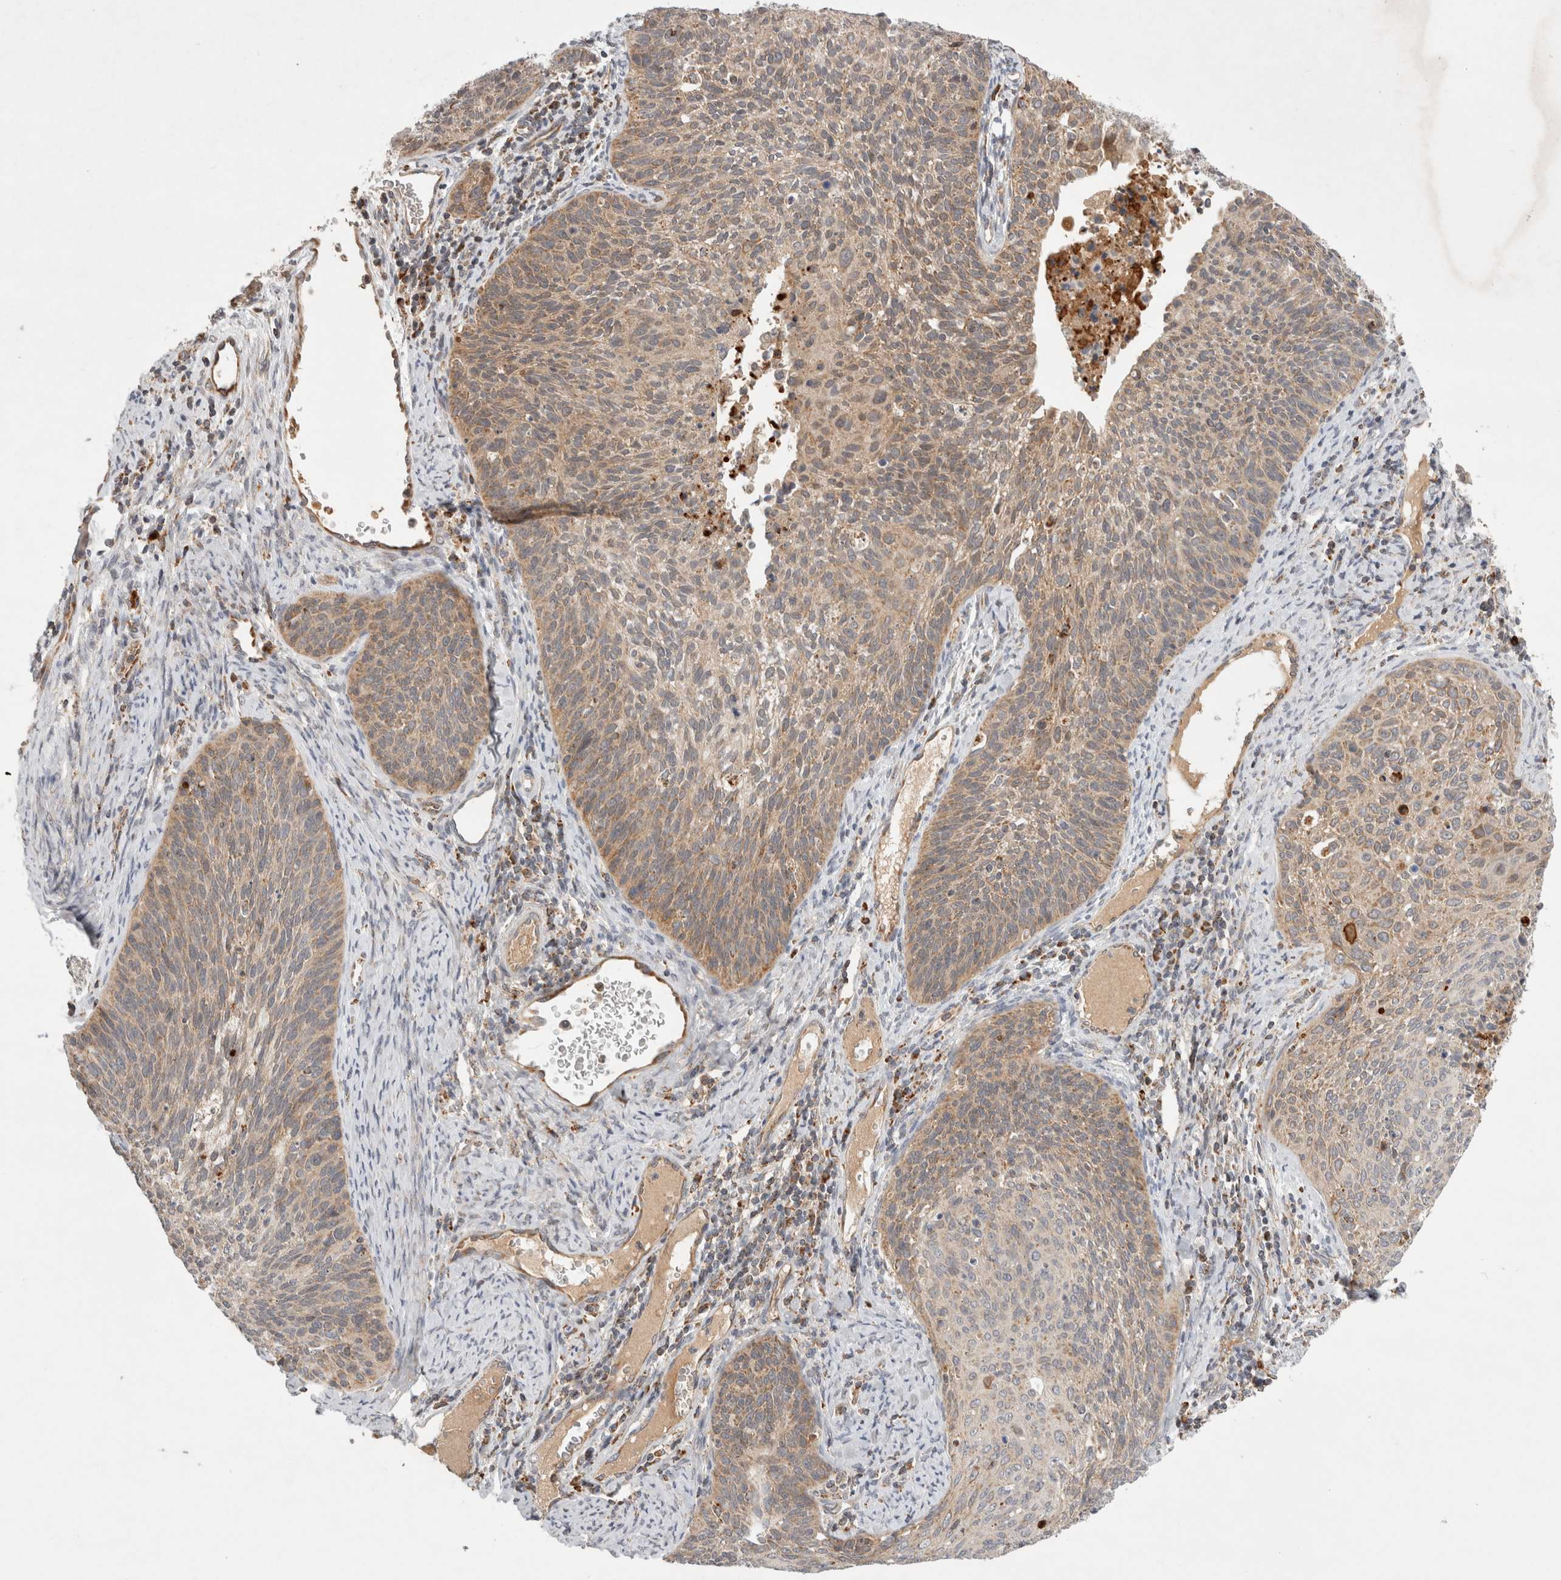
{"staining": {"intensity": "weak", "quantity": ">75%", "location": "cytoplasmic/membranous"}, "tissue": "cervical cancer", "cell_type": "Tumor cells", "image_type": "cancer", "snomed": [{"axis": "morphology", "description": "Squamous cell carcinoma, NOS"}, {"axis": "topography", "description": "Cervix"}], "caption": "IHC (DAB) staining of human cervical cancer (squamous cell carcinoma) displays weak cytoplasmic/membranous protein expression in about >75% of tumor cells.", "gene": "HROB", "patient": {"sex": "female", "age": 55}}